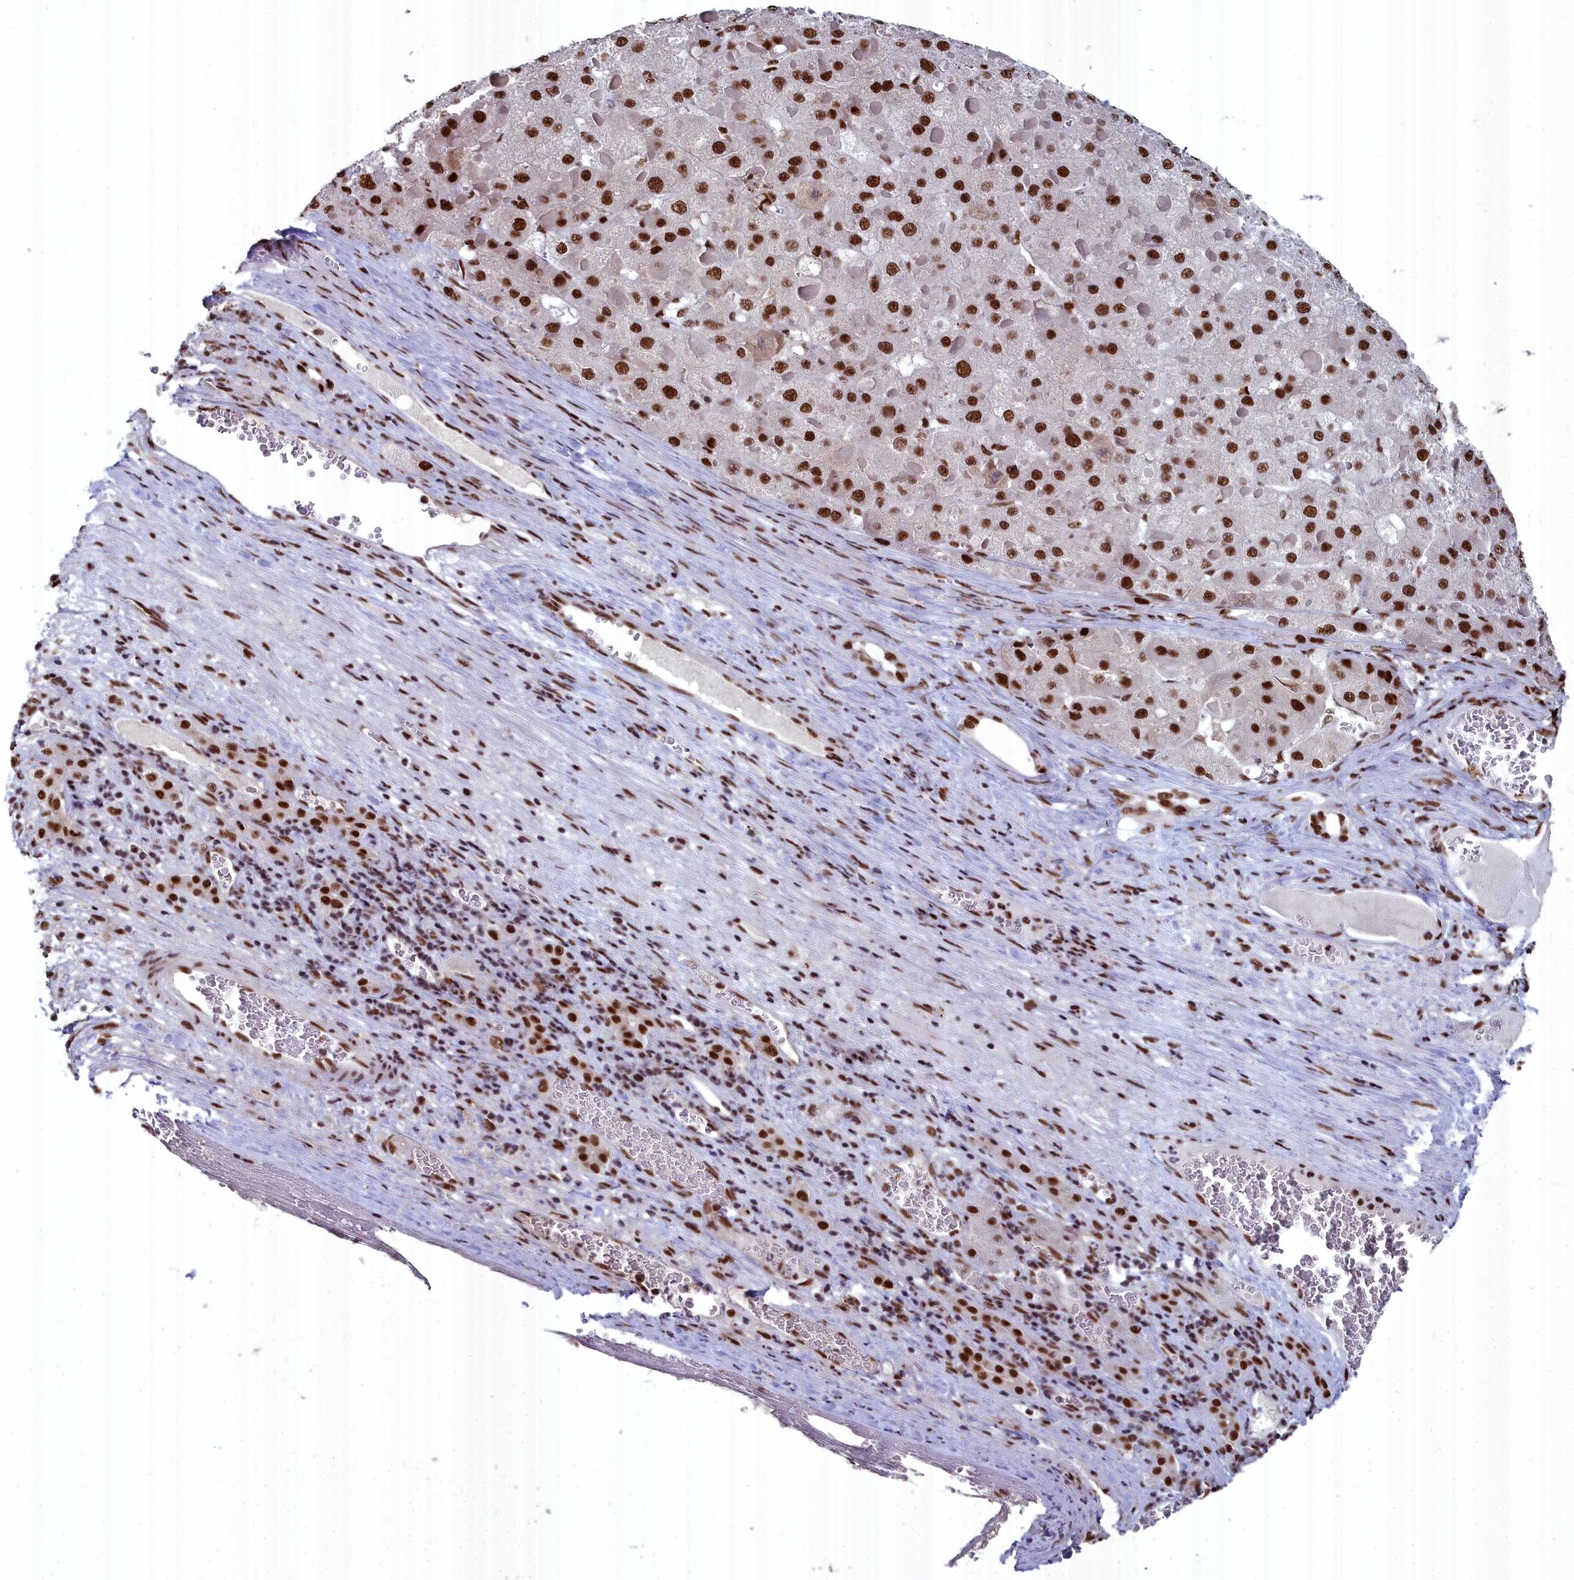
{"staining": {"intensity": "strong", "quantity": ">75%", "location": "nuclear"}, "tissue": "liver cancer", "cell_type": "Tumor cells", "image_type": "cancer", "snomed": [{"axis": "morphology", "description": "Carcinoma, Hepatocellular, NOS"}, {"axis": "topography", "description": "Liver"}], "caption": "Brown immunohistochemical staining in liver cancer reveals strong nuclear staining in approximately >75% of tumor cells.", "gene": "SF3B3", "patient": {"sex": "female", "age": 73}}